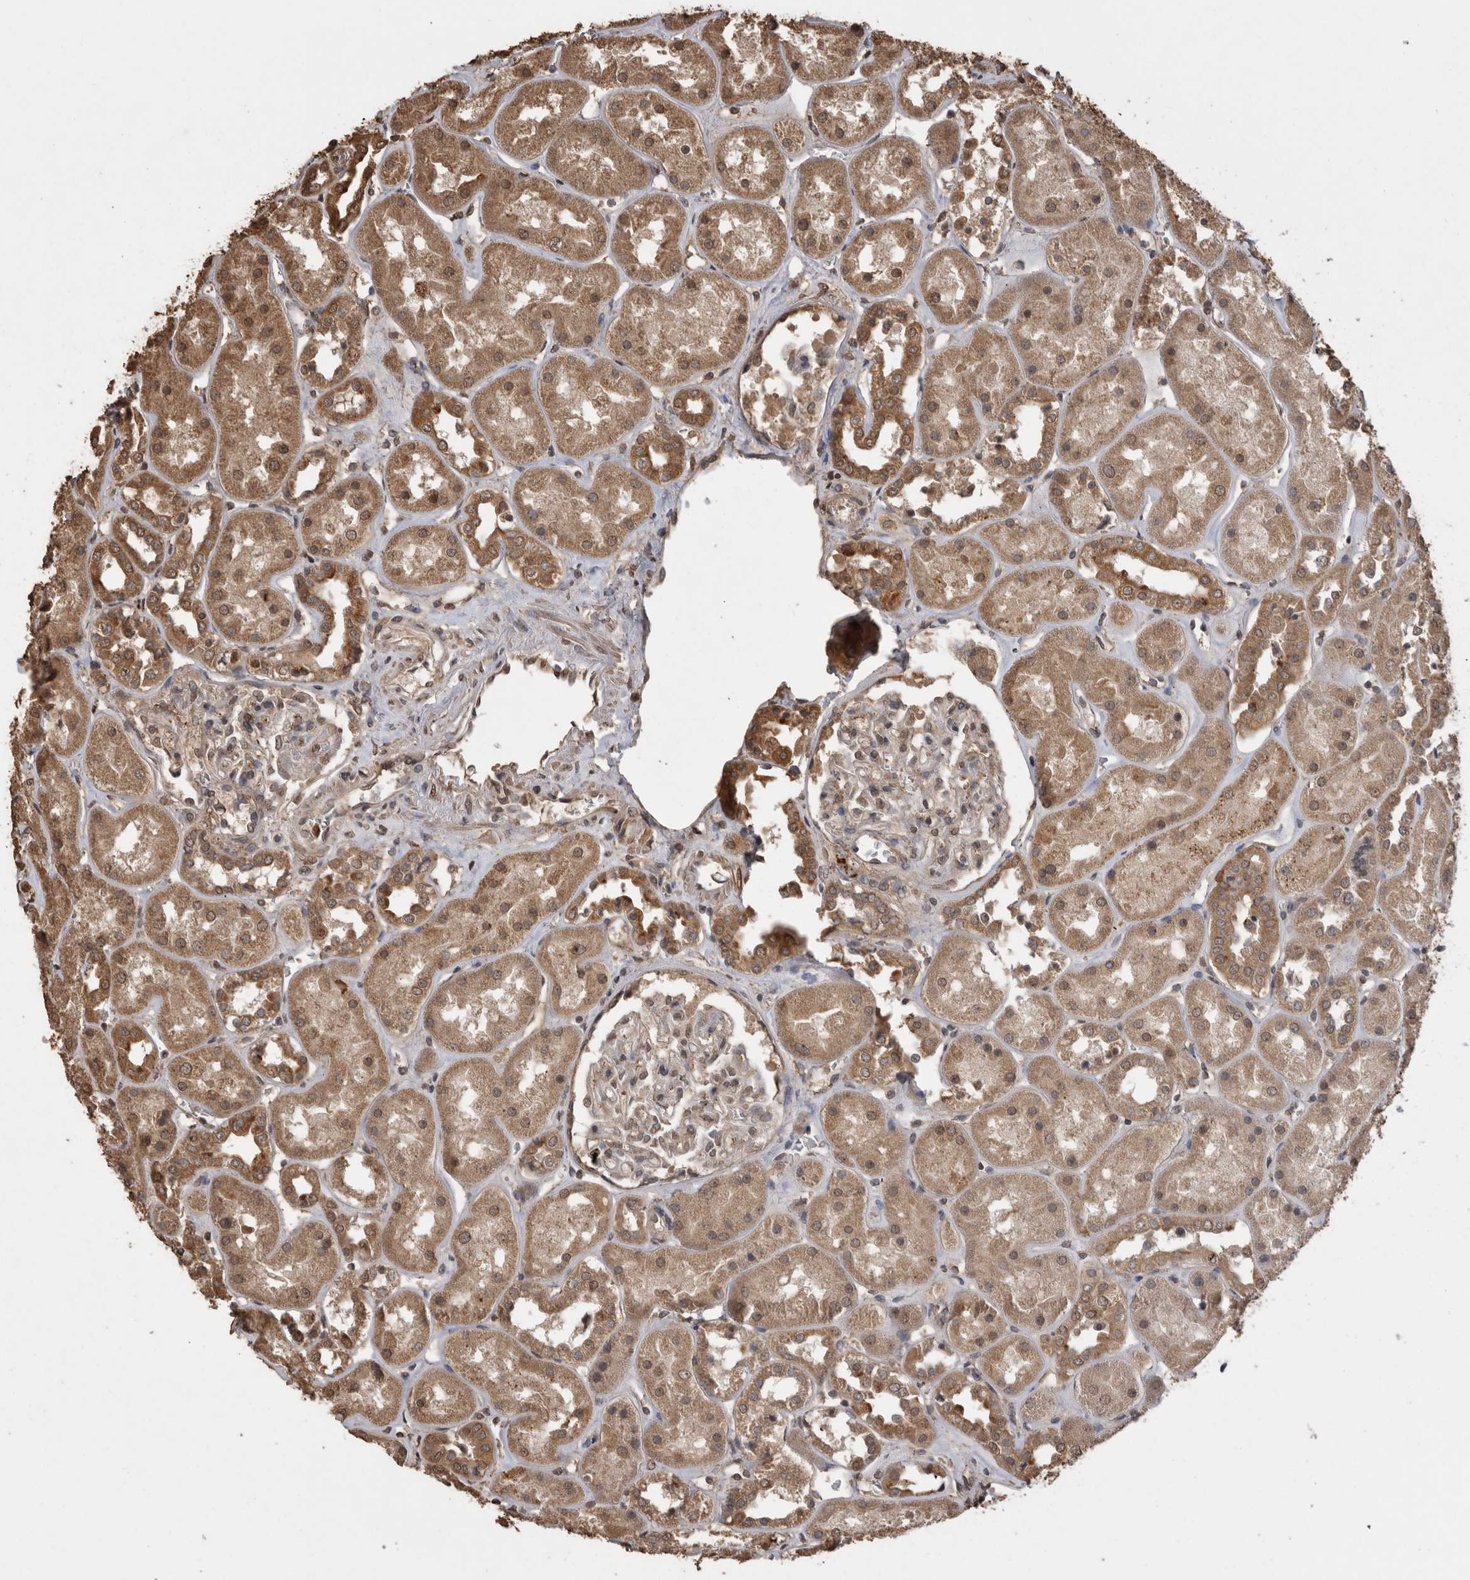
{"staining": {"intensity": "moderate", "quantity": "<25%", "location": "cytoplasmic/membranous"}, "tissue": "kidney", "cell_type": "Cells in glomeruli", "image_type": "normal", "snomed": [{"axis": "morphology", "description": "Normal tissue, NOS"}, {"axis": "topography", "description": "Kidney"}], "caption": "Kidney stained with a brown dye reveals moderate cytoplasmic/membranous positive staining in approximately <25% of cells in glomeruli.", "gene": "SOCS5", "patient": {"sex": "male", "age": 70}}